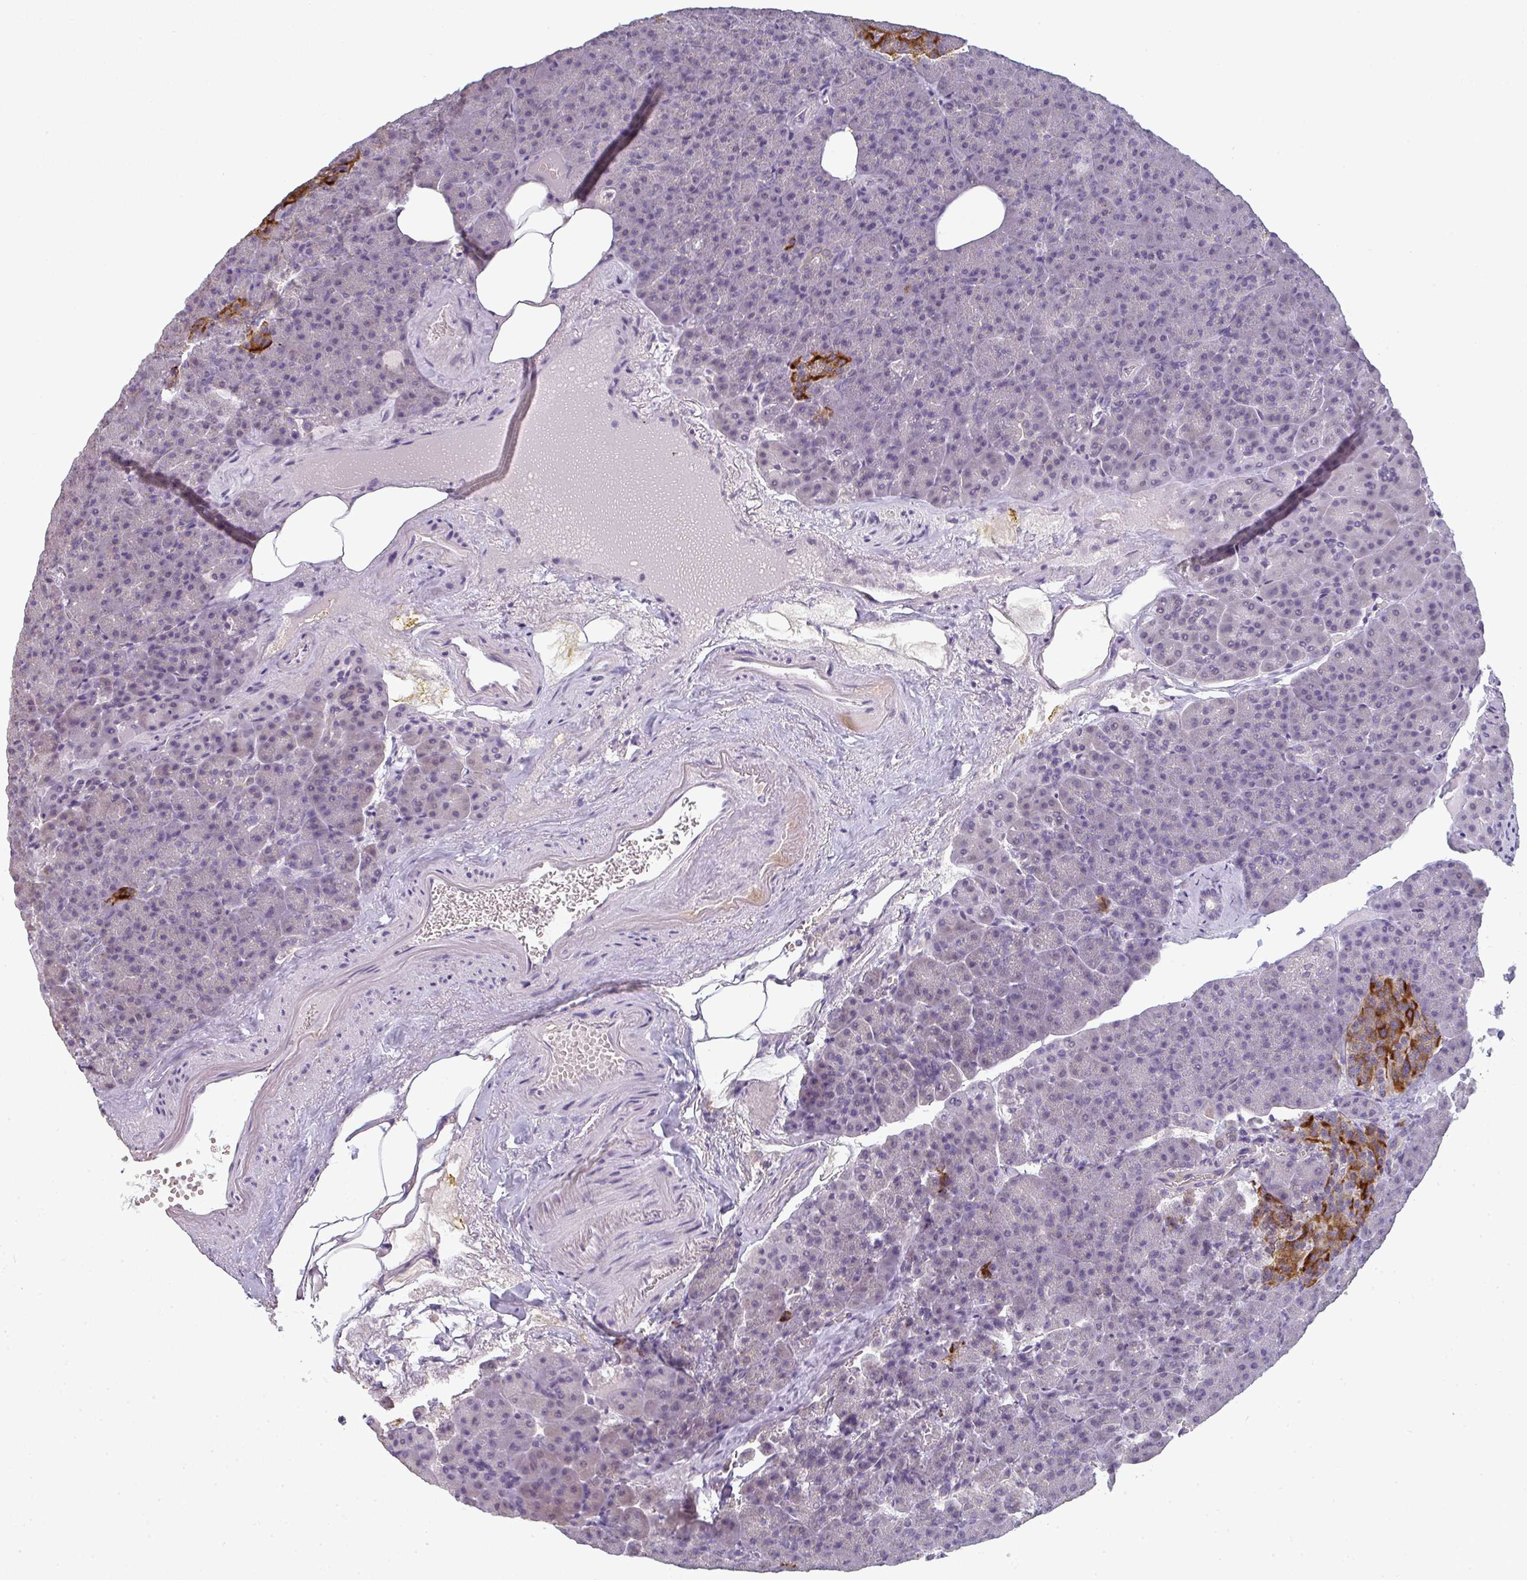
{"staining": {"intensity": "negative", "quantity": "none", "location": "none"}, "tissue": "pancreas", "cell_type": "Exocrine glandular cells", "image_type": "normal", "snomed": [{"axis": "morphology", "description": "Normal tissue, NOS"}, {"axis": "topography", "description": "Pancreas"}], "caption": "A photomicrograph of pancreas stained for a protein demonstrates no brown staining in exocrine glandular cells. (Immunohistochemistry (ihc), brightfield microscopy, high magnification).", "gene": "CXCR1", "patient": {"sex": "female", "age": 74}}